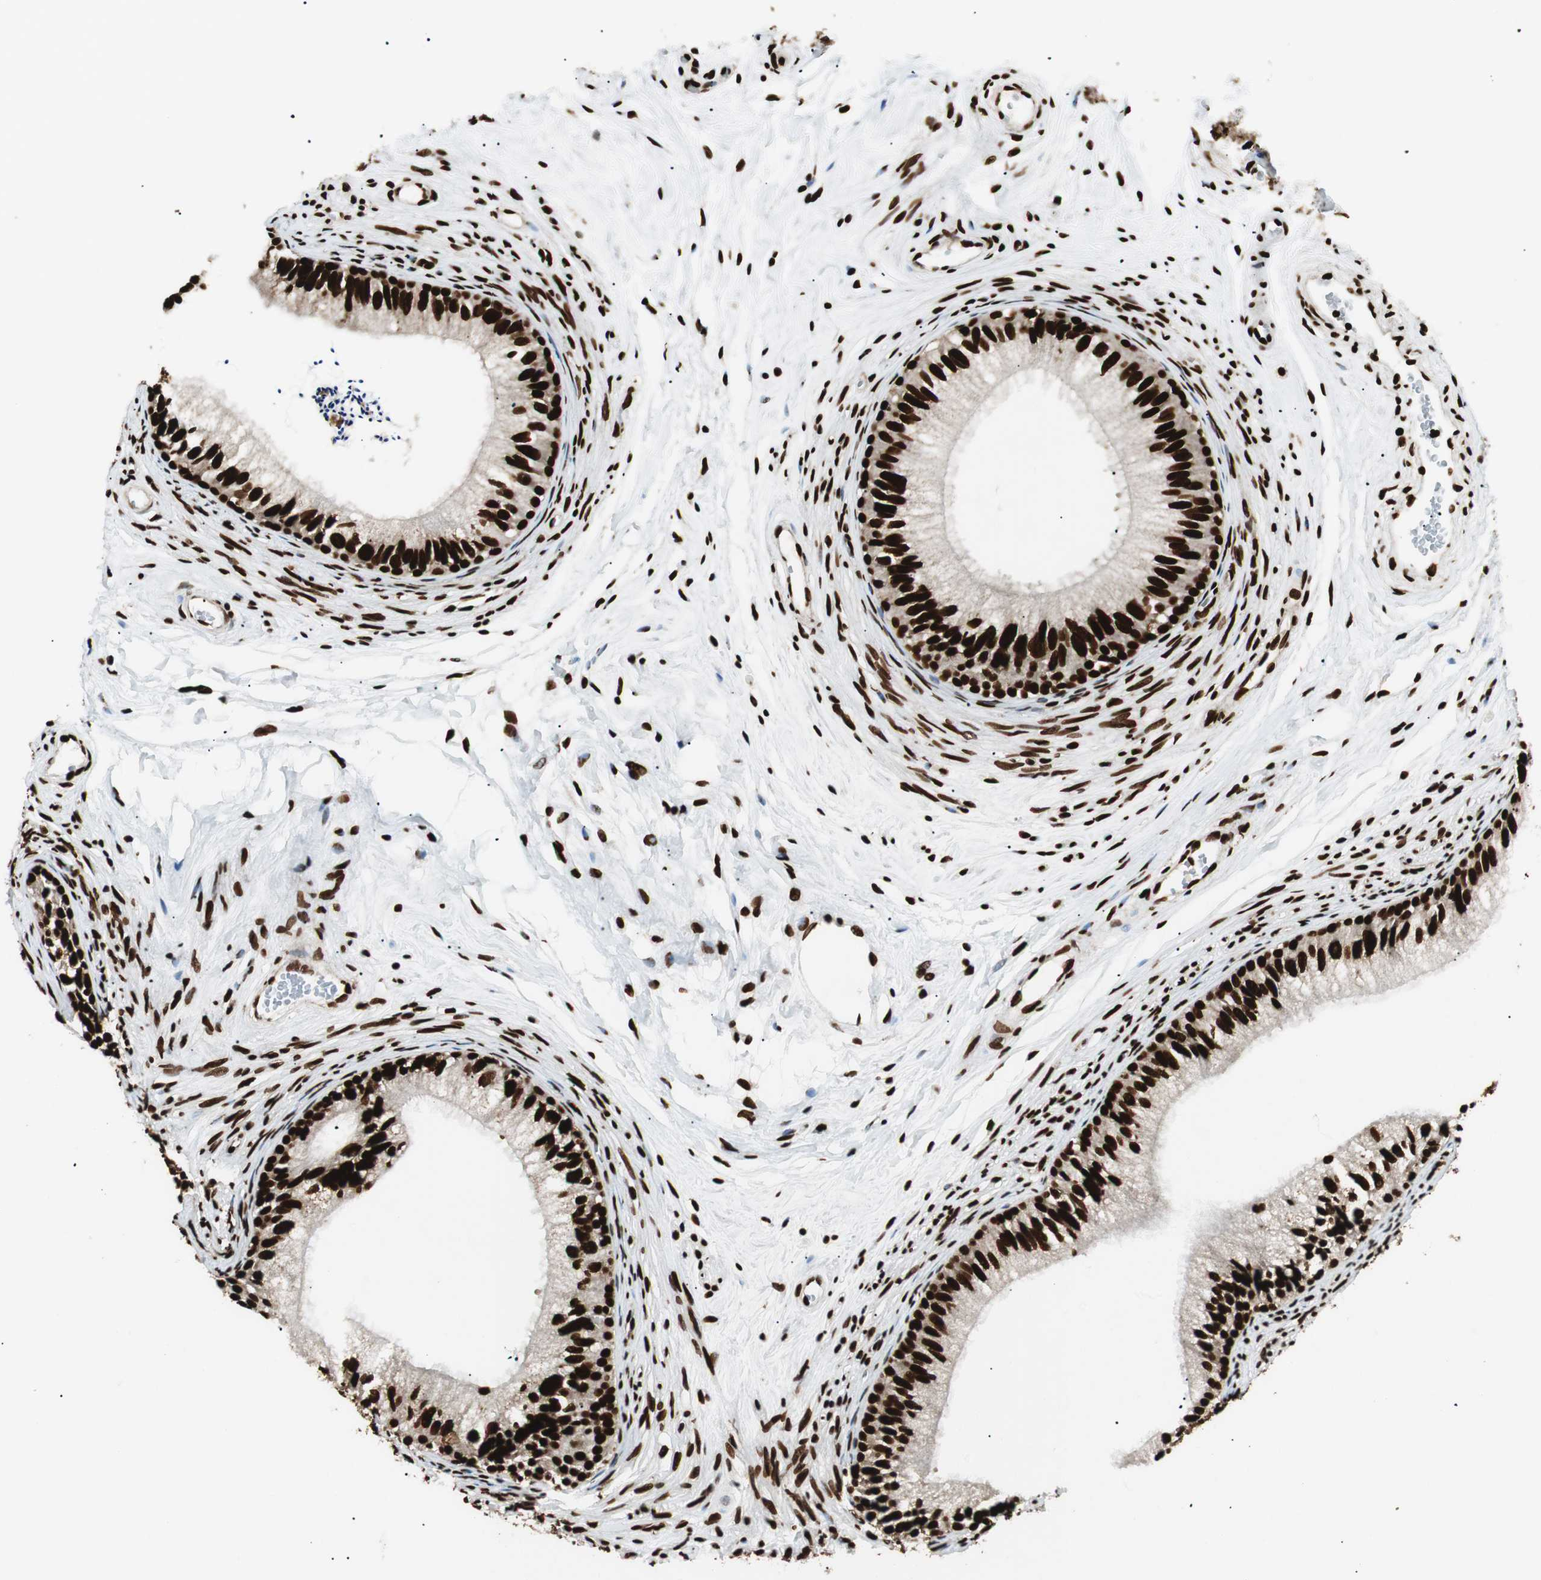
{"staining": {"intensity": "strong", "quantity": ">75%", "location": "nuclear"}, "tissue": "epididymis", "cell_type": "Glandular cells", "image_type": "normal", "snomed": [{"axis": "morphology", "description": "Normal tissue, NOS"}, {"axis": "topography", "description": "Epididymis"}], "caption": "Protein expression analysis of unremarkable epididymis exhibits strong nuclear staining in about >75% of glandular cells. Ihc stains the protein in brown and the nuclei are stained blue.", "gene": "EWSR1", "patient": {"sex": "male", "age": 56}}